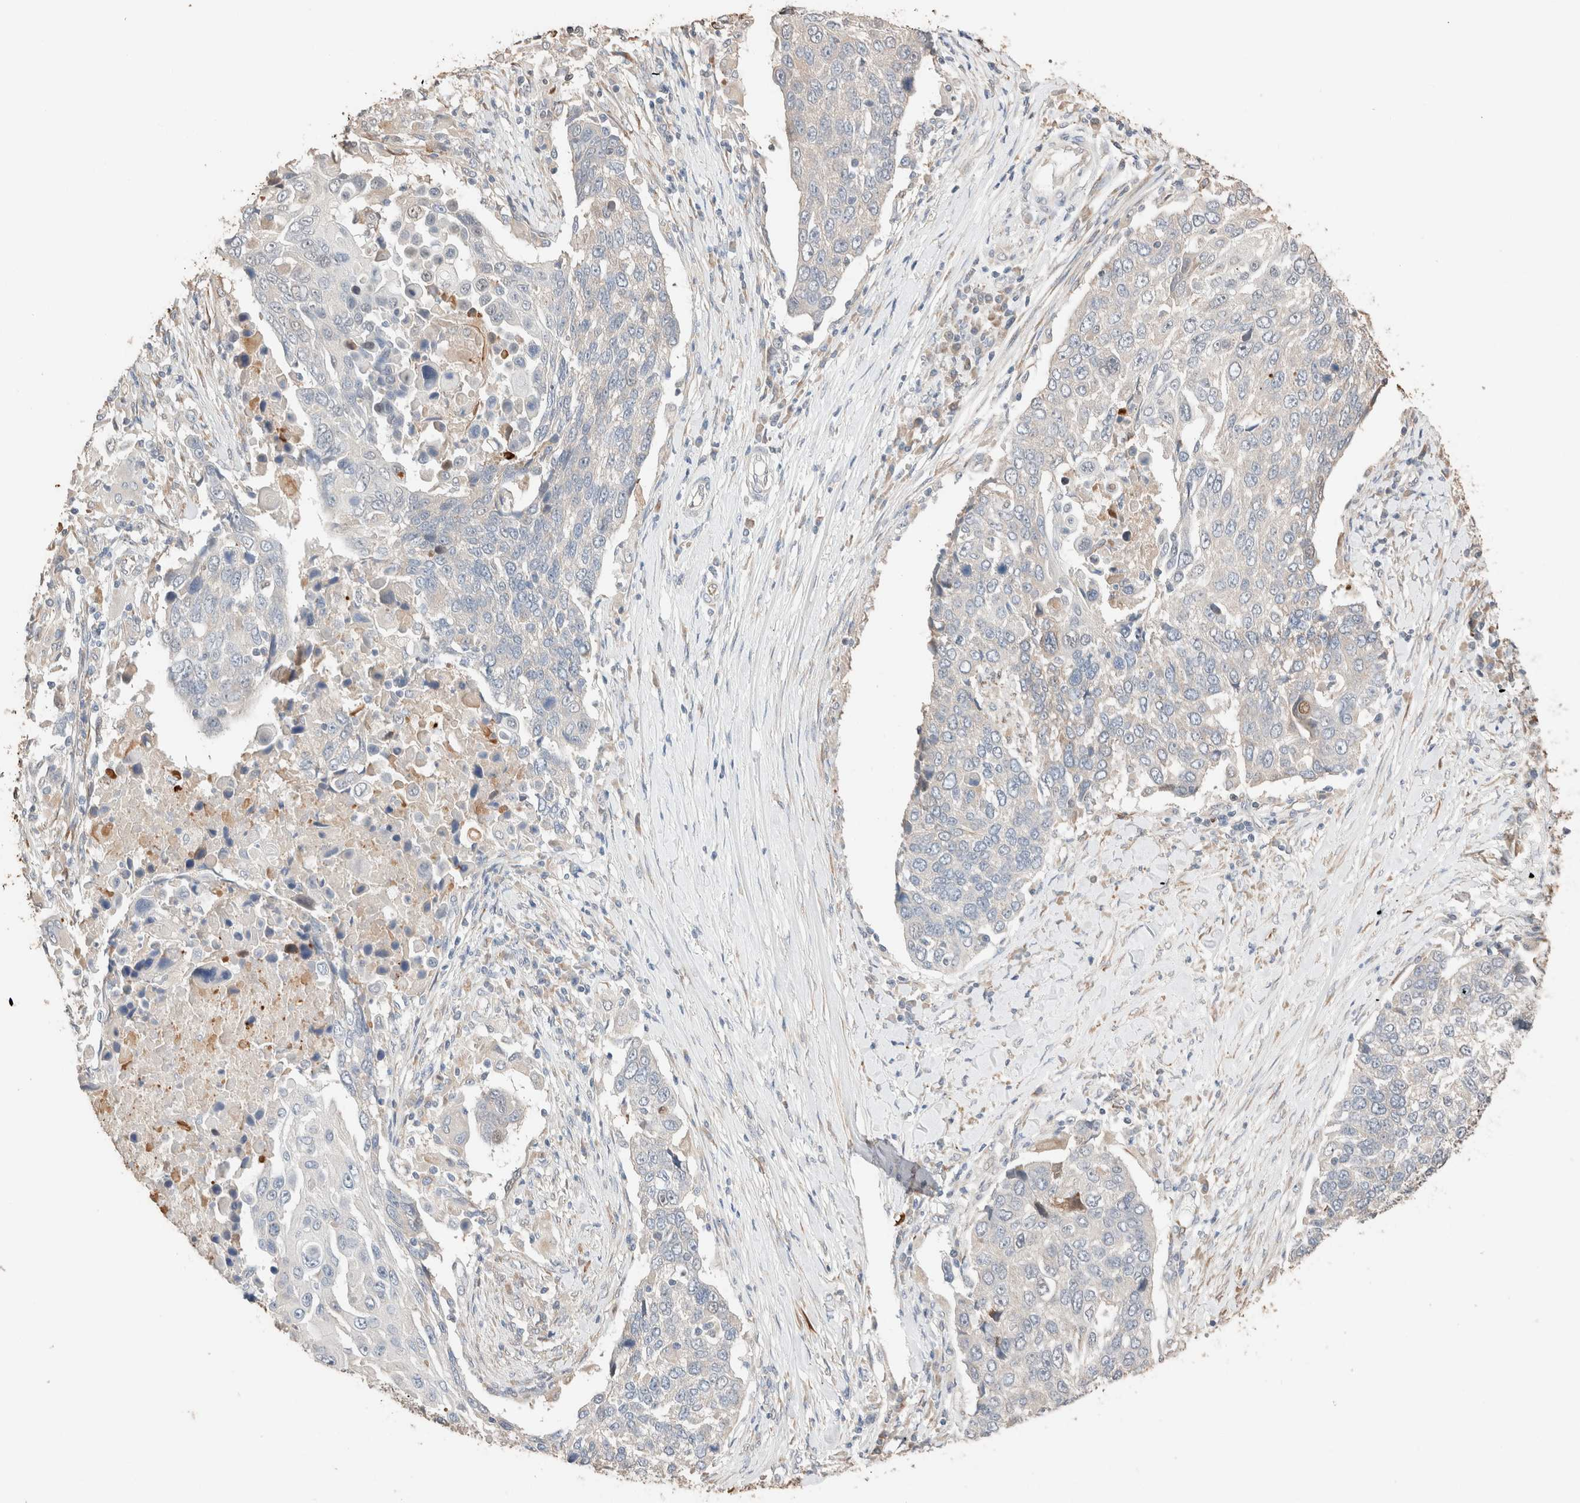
{"staining": {"intensity": "negative", "quantity": "none", "location": "none"}, "tissue": "lung cancer", "cell_type": "Tumor cells", "image_type": "cancer", "snomed": [{"axis": "morphology", "description": "Squamous cell carcinoma, NOS"}, {"axis": "topography", "description": "Lung"}], "caption": "Protein analysis of lung cancer displays no significant staining in tumor cells.", "gene": "TUBD1", "patient": {"sex": "male", "age": 66}}